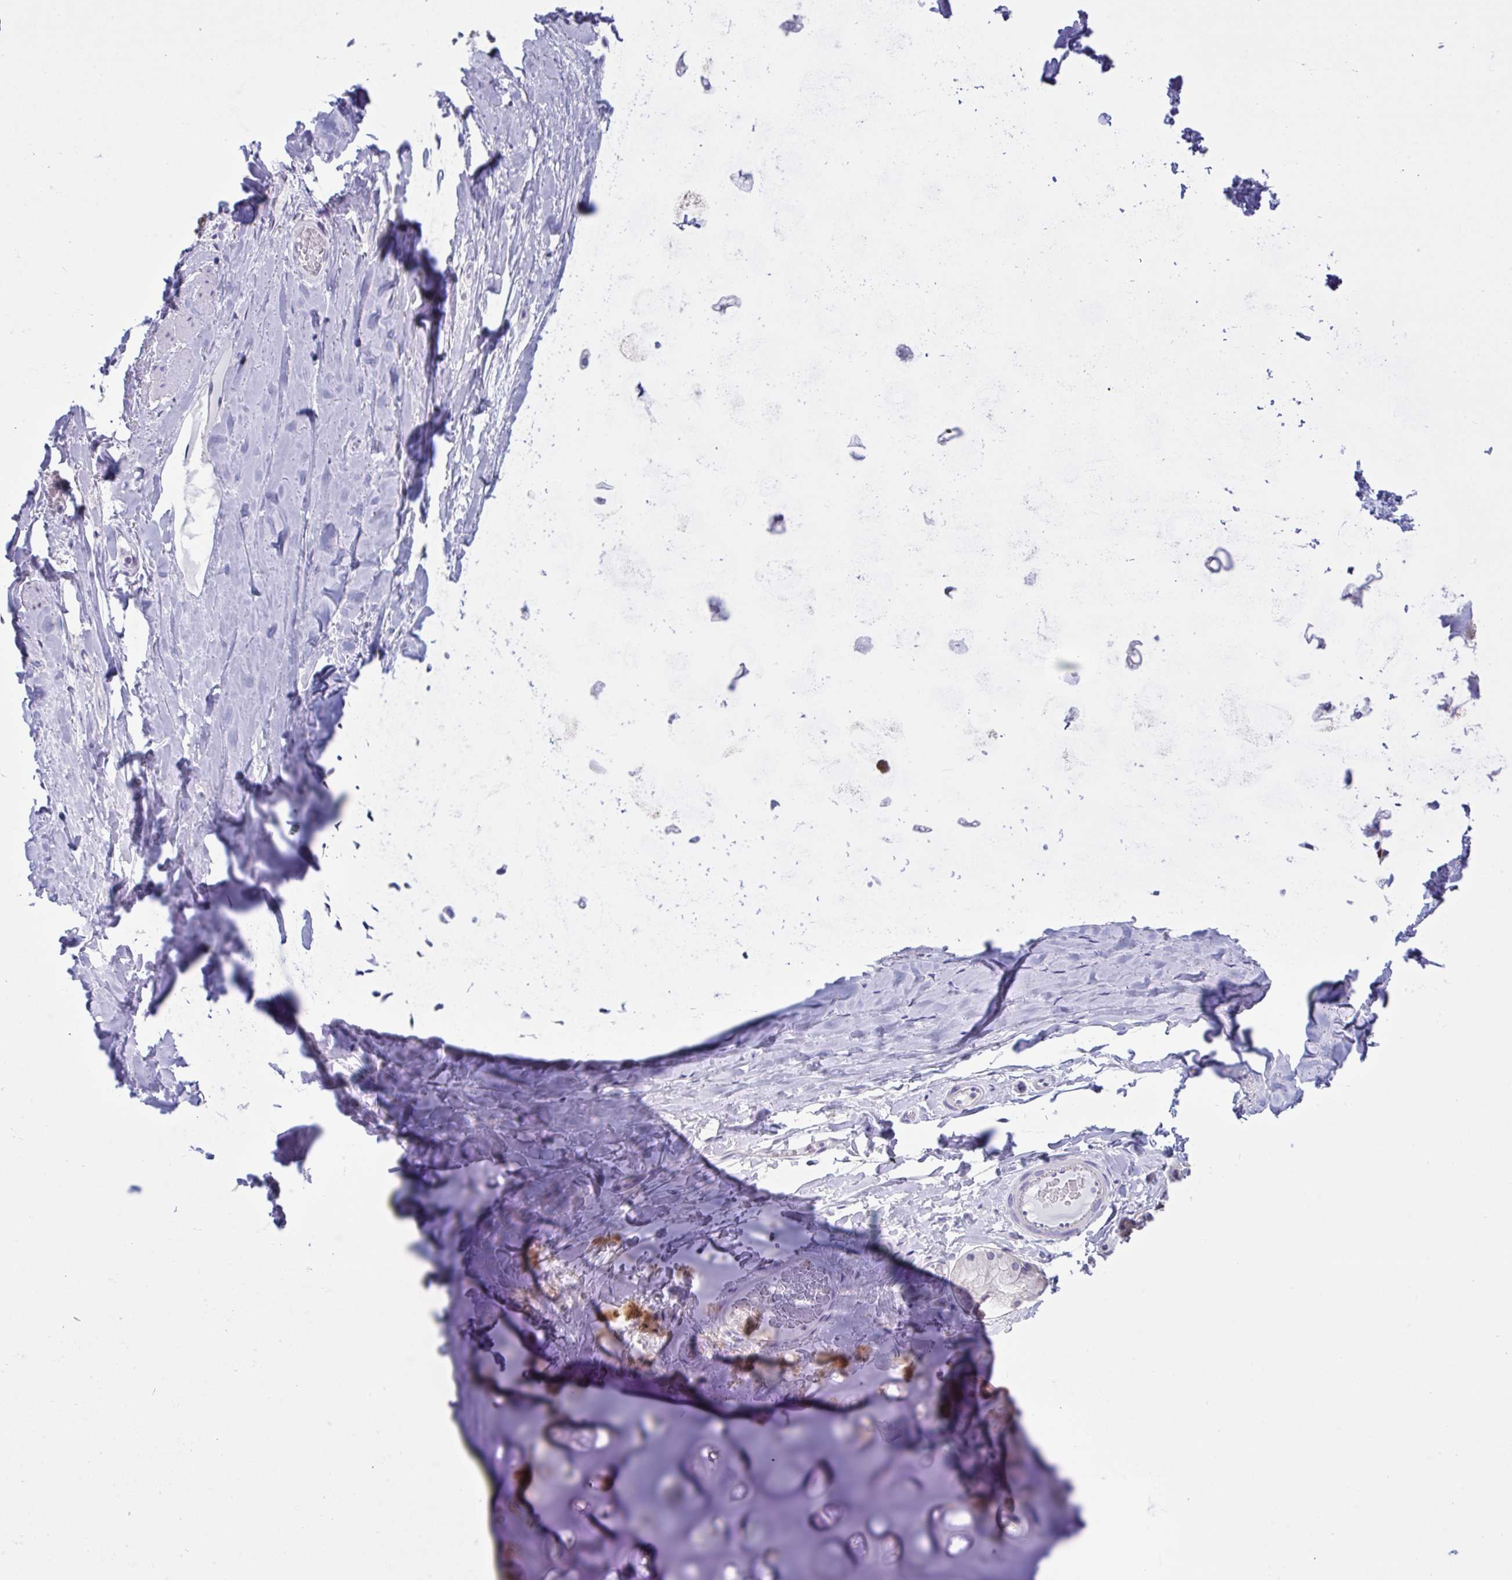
{"staining": {"intensity": "negative", "quantity": "none", "location": "none"}, "tissue": "adipose tissue", "cell_type": "Adipocytes", "image_type": "normal", "snomed": [{"axis": "morphology", "description": "Normal tissue, NOS"}, {"axis": "topography", "description": "Cartilage tissue"}, {"axis": "topography", "description": "Bronchus"}], "caption": "IHC micrograph of unremarkable adipose tissue stained for a protein (brown), which displays no expression in adipocytes. (Stains: DAB (3,3'-diaminobenzidine) IHC with hematoxylin counter stain, Microscopy: brightfield microscopy at high magnification).", "gene": "TMEM41A", "patient": {"sex": "male", "age": 64}}